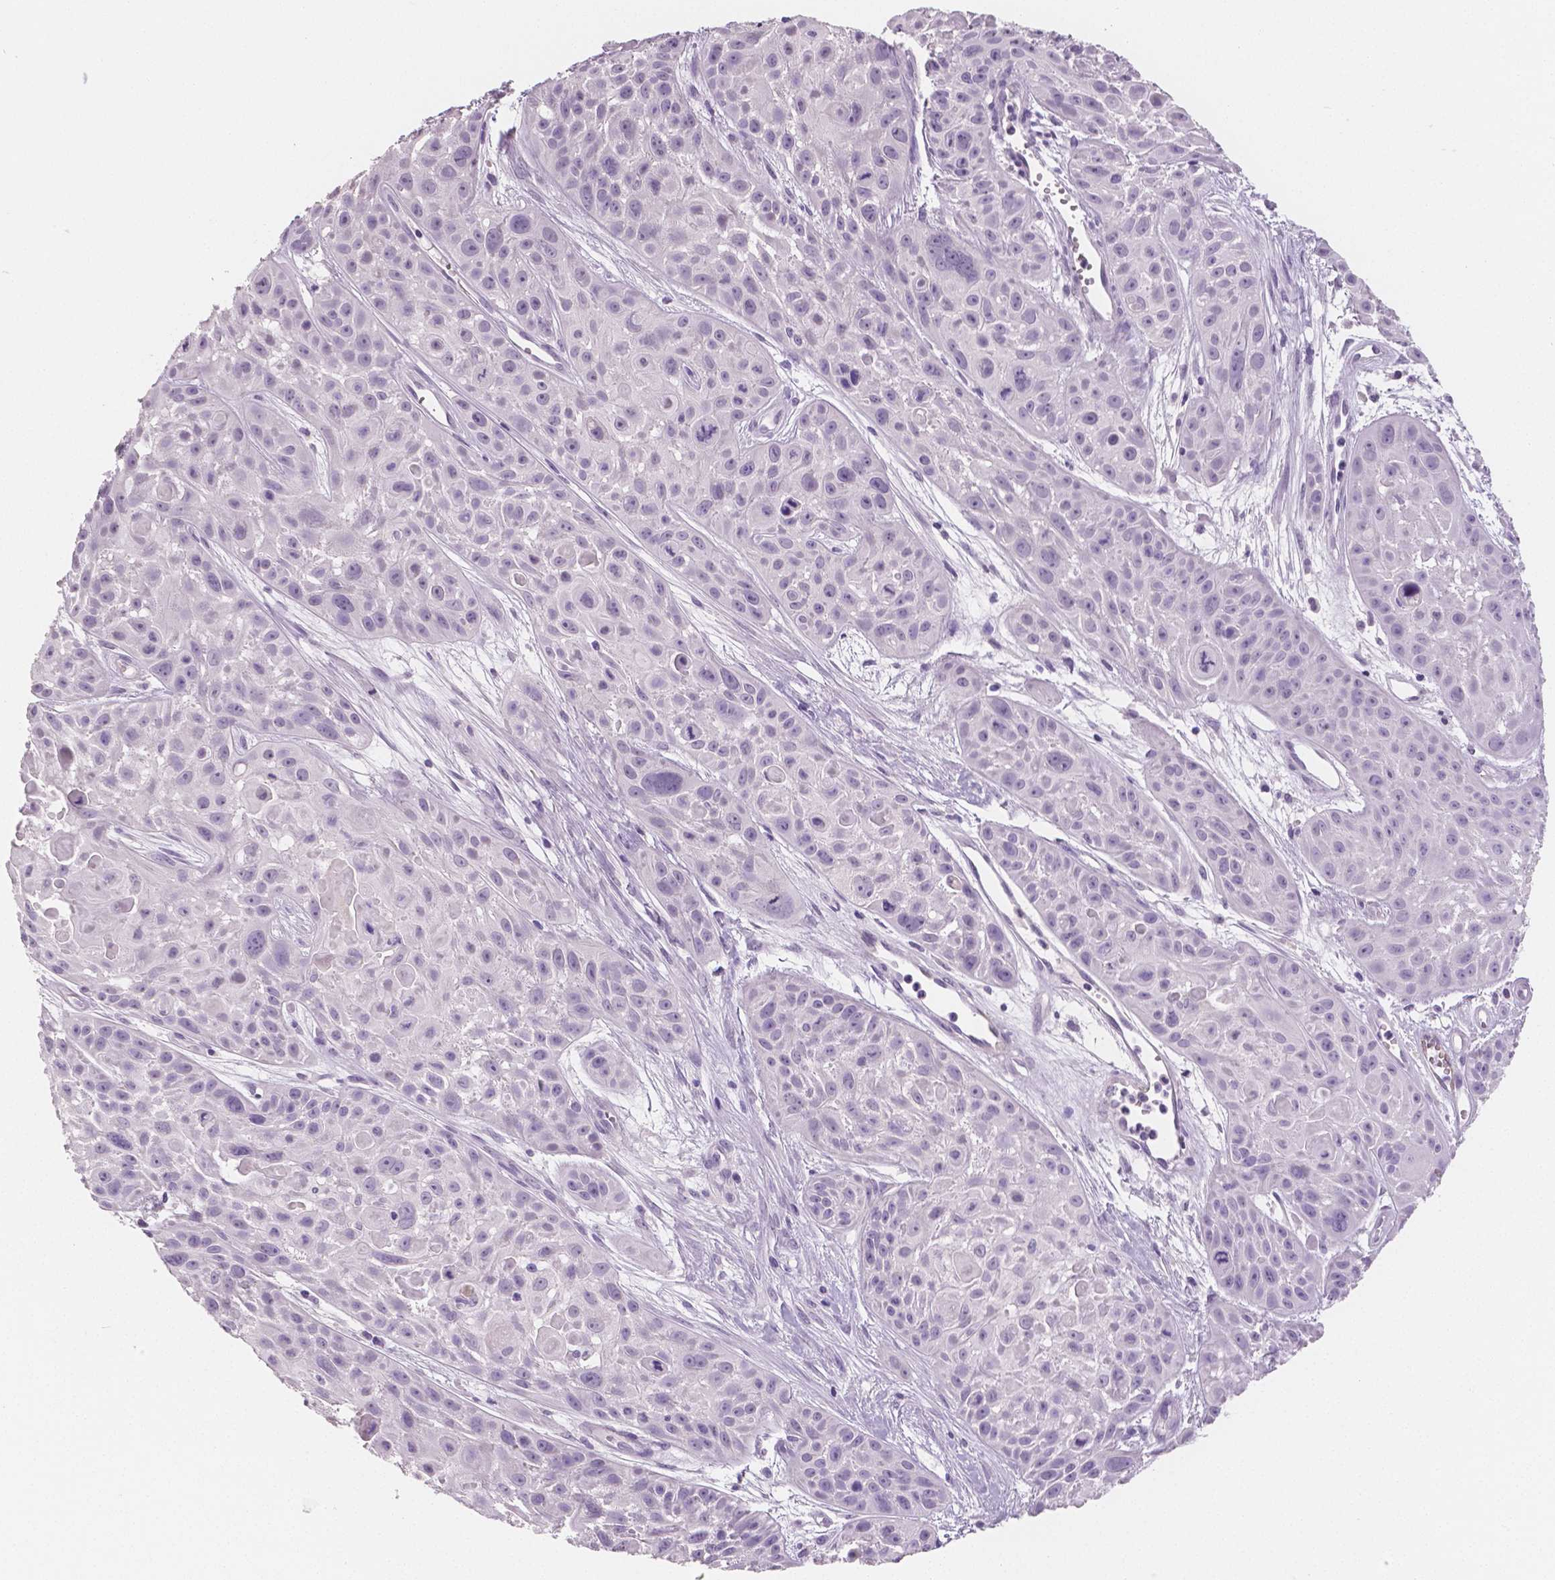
{"staining": {"intensity": "negative", "quantity": "none", "location": "none"}, "tissue": "skin cancer", "cell_type": "Tumor cells", "image_type": "cancer", "snomed": [{"axis": "morphology", "description": "Squamous cell carcinoma, NOS"}, {"axis": "topography", "description": "Skin"}, {"axis": "topography", "description": "Anal"}], "caption": "Photomicrograph shows no protein staining in tumor cells of skin cancer (squamous cell carcinoma) tissue.", "gene": "TSPAN7", "patient": {"sex": "female", "age": 75}}